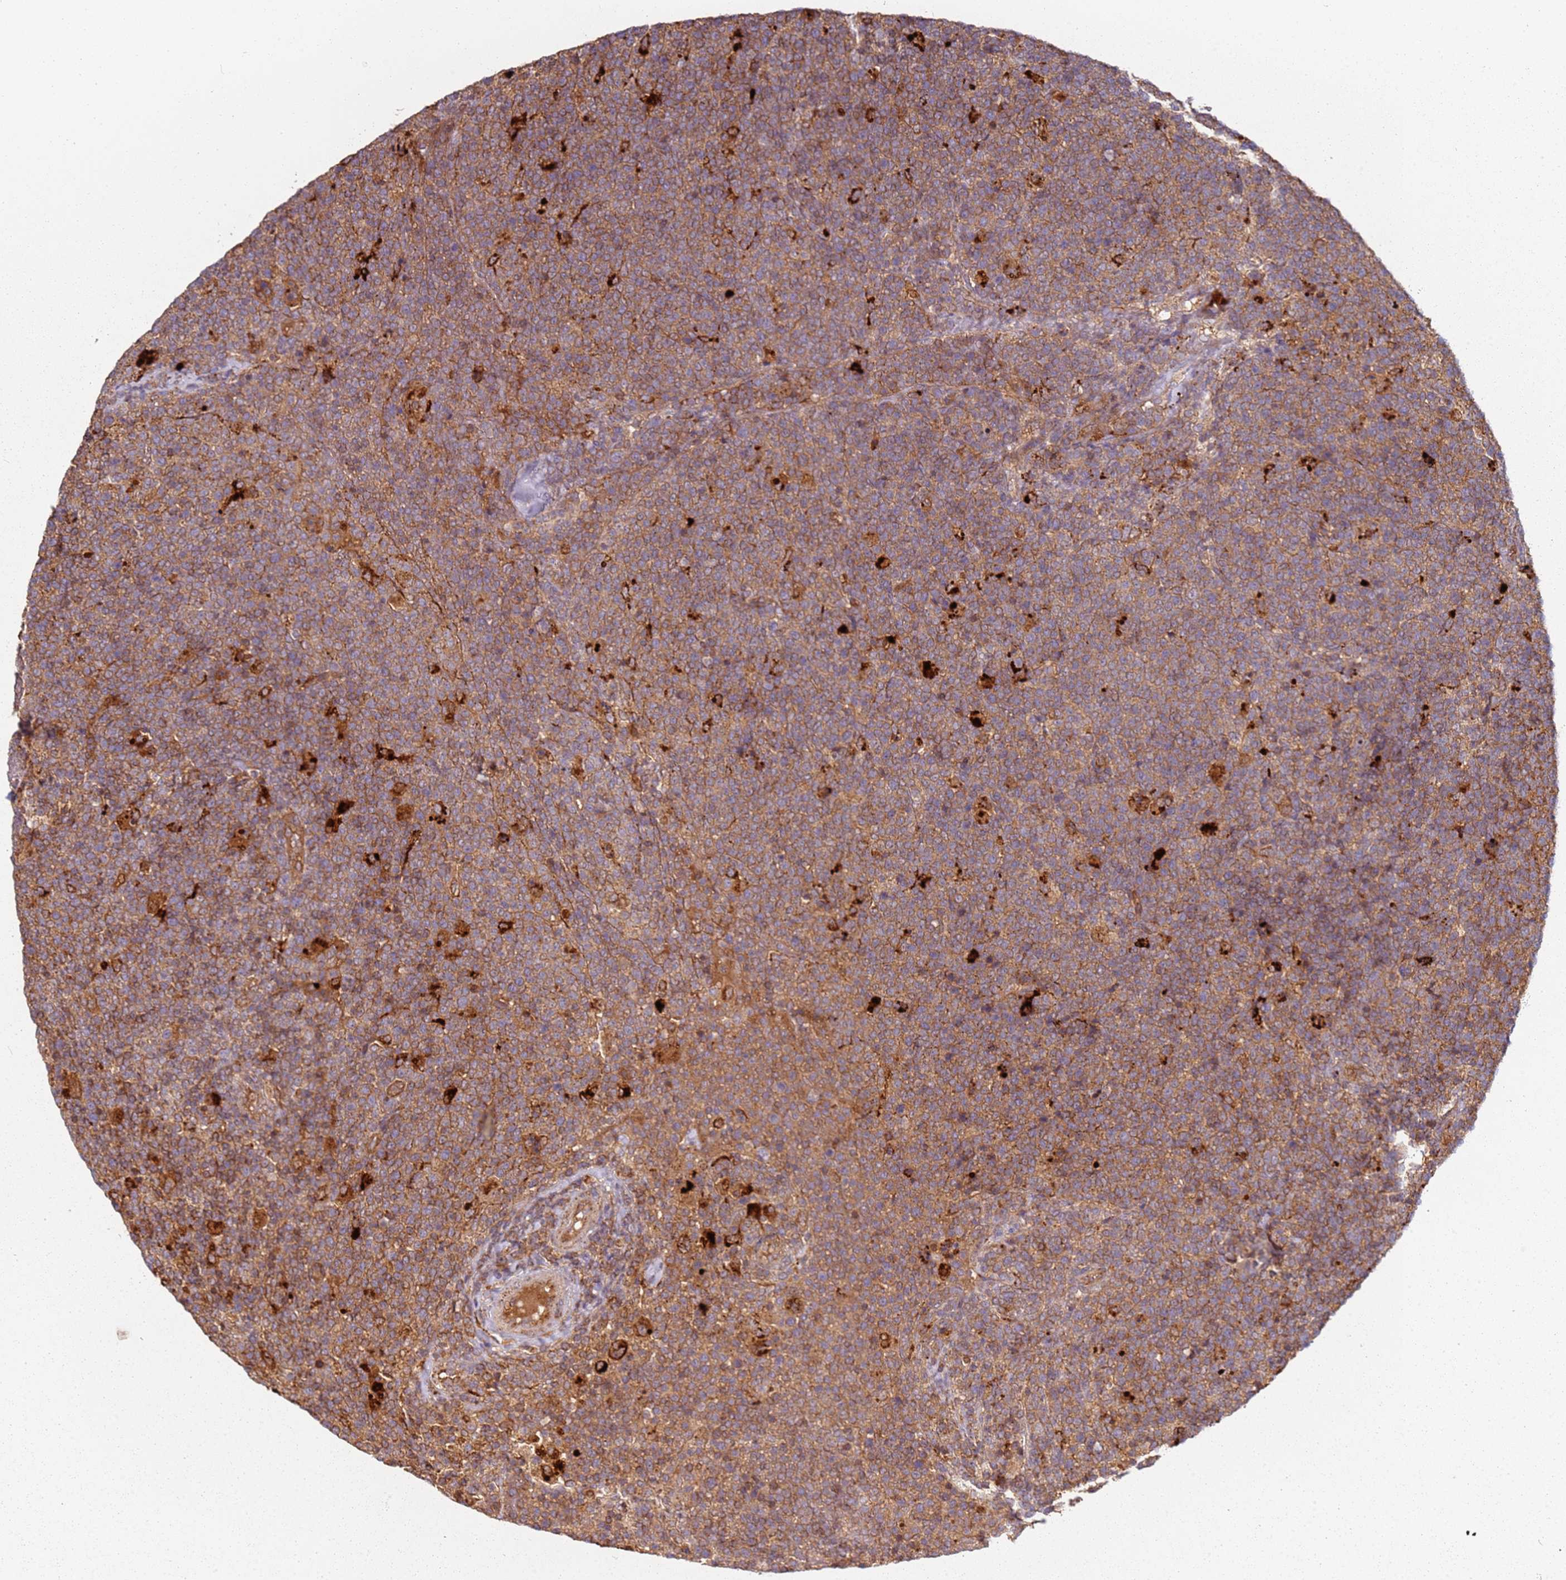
{"staining": {"intensity": "moderate", "quantity": ">75%", "location": "cytoplasmic/membranous"}, "tissue": "lymphoma", "cell_type": "Tumor cells", "image_type": "cancer", "snomed": [{"axis": "morphology", "description": "Malignant lymphoma, non-Hodgkin's type, High grade"}, {"axis": "topography", "description": "Lymph node"}], "caption": "Protein staining shows moderate cytoplasmic/membranous staining in approximately >75% of tumor cells in lymphoma.", "gene": "SCGB2B2", "patient": {"sex": "male", "age": 61}}